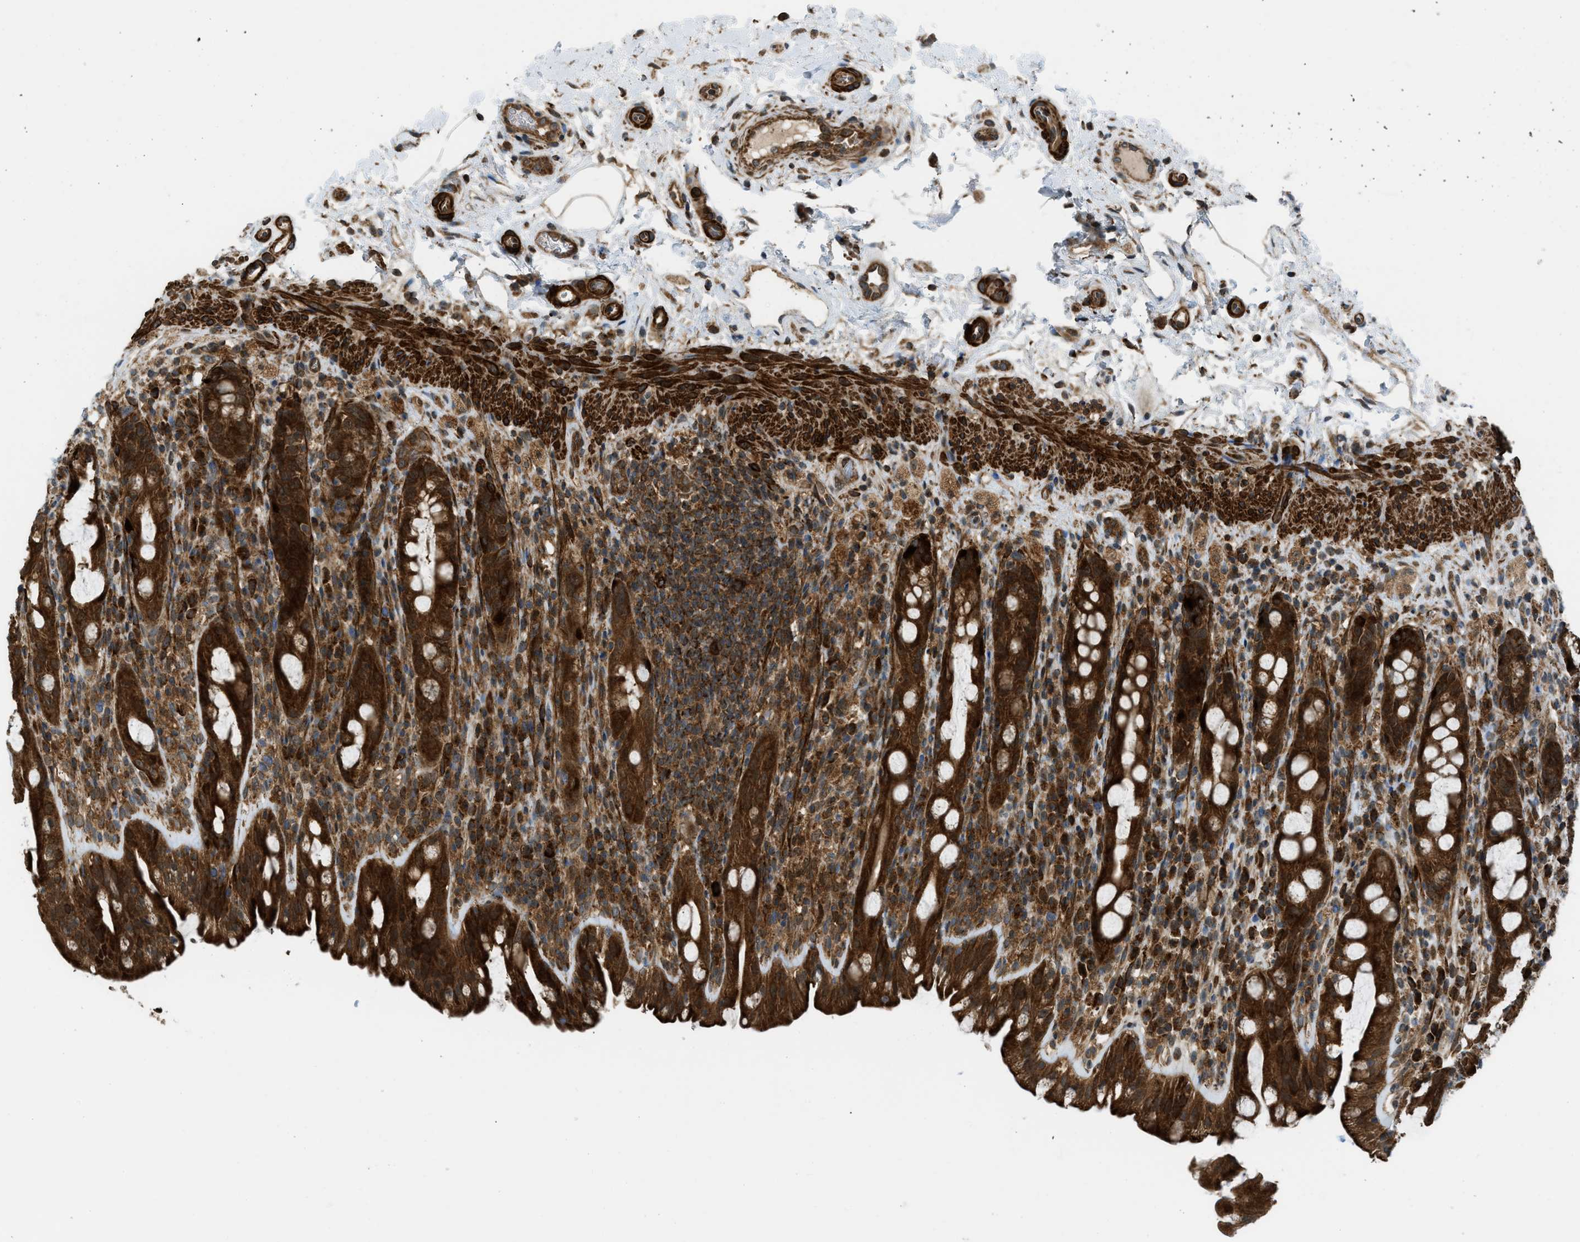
{"staining": {"intensity": "strong", "quantity": ">75%", "location": "cytoplasmic/membranous"}, "tissue": "rectum", "cell_type": "Glandular cells", "image_type": "normal", "snomed": [{"axis": "morphology", "description": "Normal tissue, NOS"}, {"axis": "topography", "description": "Rectum"}], "caption": "Unremarkable rectum displays strong cytoplasmic/membranous expression in approximately >75% of glandular cells, visualized by immunohistochemistry. Nuclei are stained in blue.", "gene": "SESN2", "patient": {"sex": "male", "age": 44}}